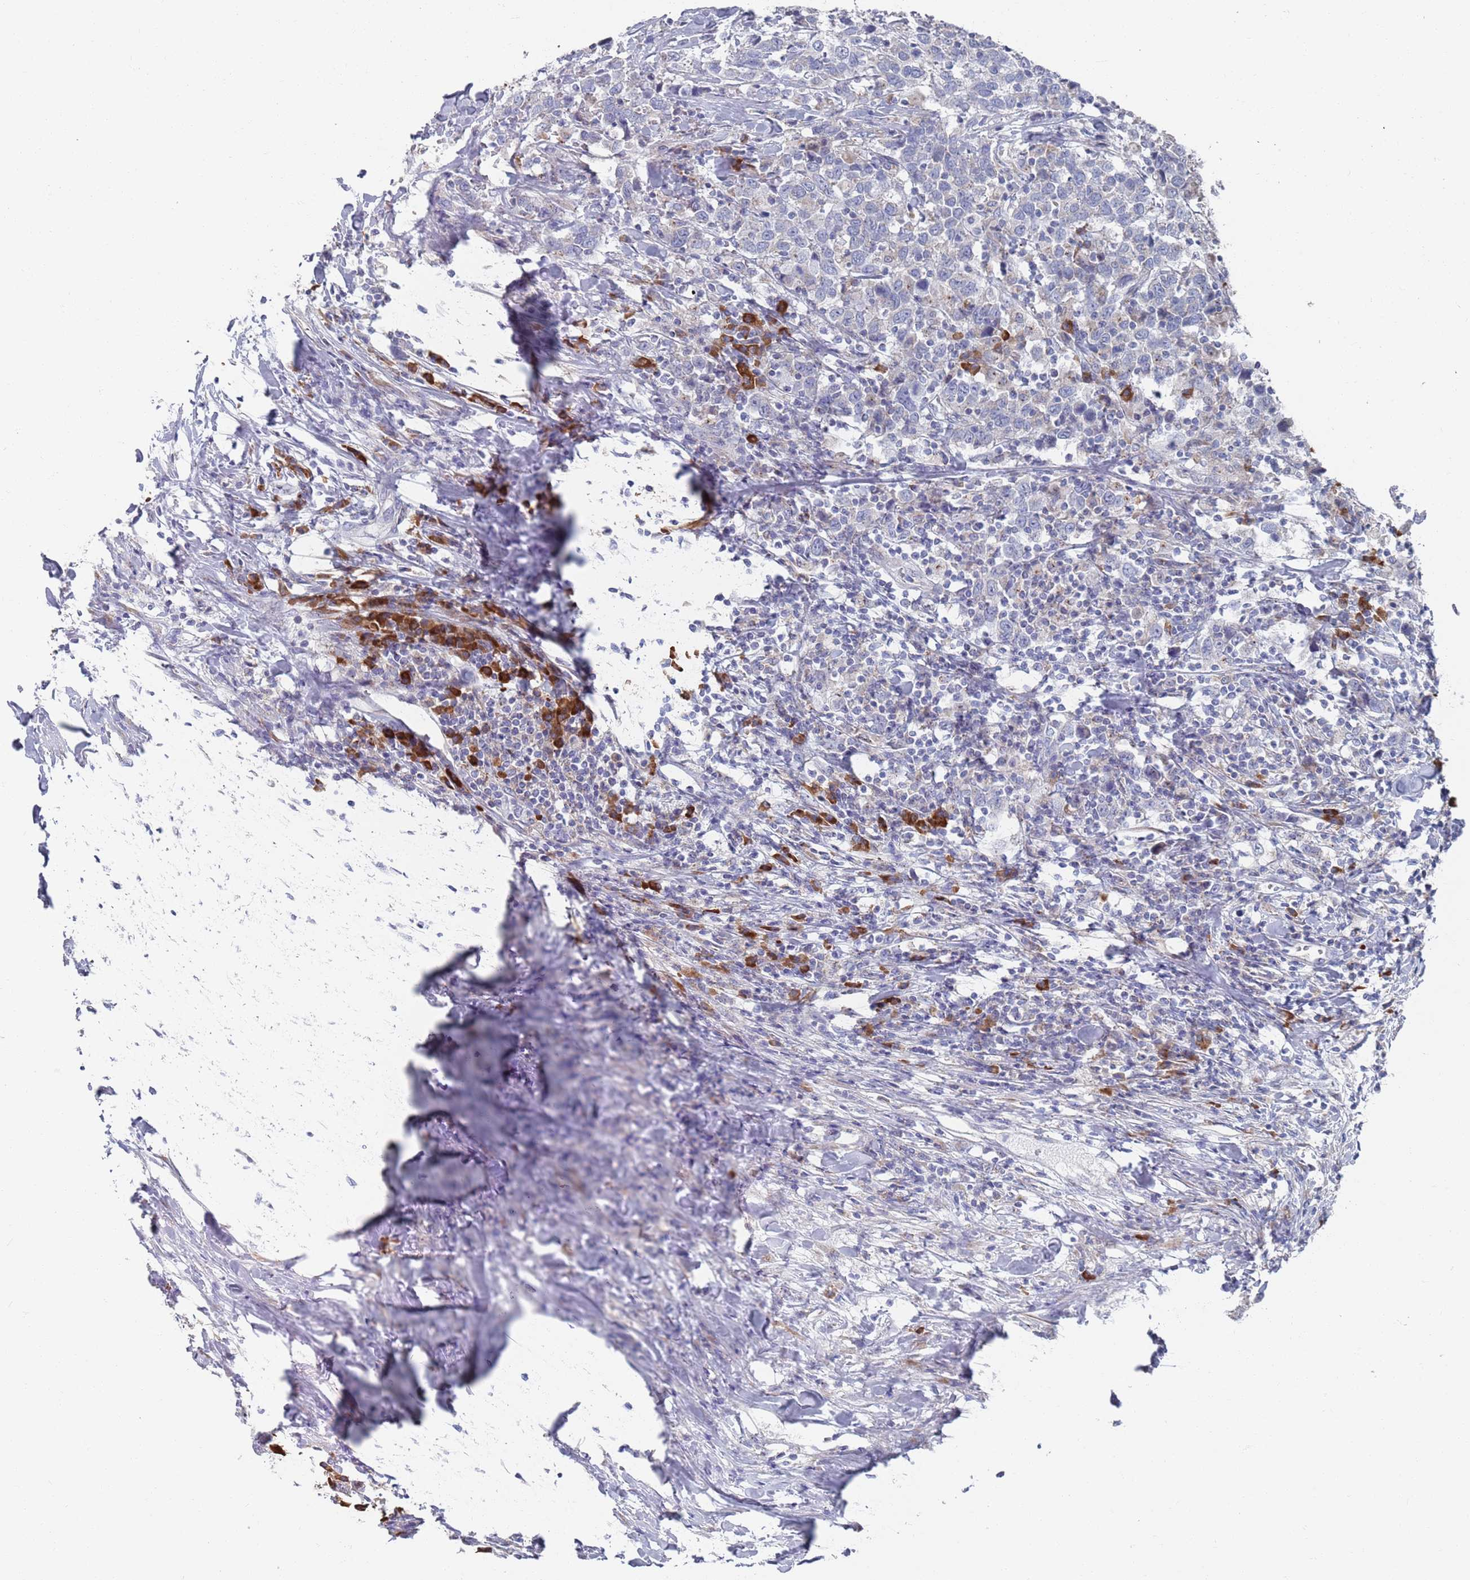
{"staining": {"intensity": "negative", "quantity": "none", "location": "none"}, "tissue": "urothelial cancer", "cell_type": "Tumor cells", "image_type": "cancer", "snomed": [{"axis": "morphology", "description": "Urothelial carcinoma, High grade"}, {"axis": "topography", "description": "Urinary bladder"}], "caption": "Urothelial cancer was stained to show a protein in brown. There is no significant positivity in tumor cells. (Stains: DAB IHC with hematoxylin counter stain, Microscopy: brightfield microscopy at high magnification).", "gene": "MAT1A", "patient": {"sex": "male", "age": 61}}